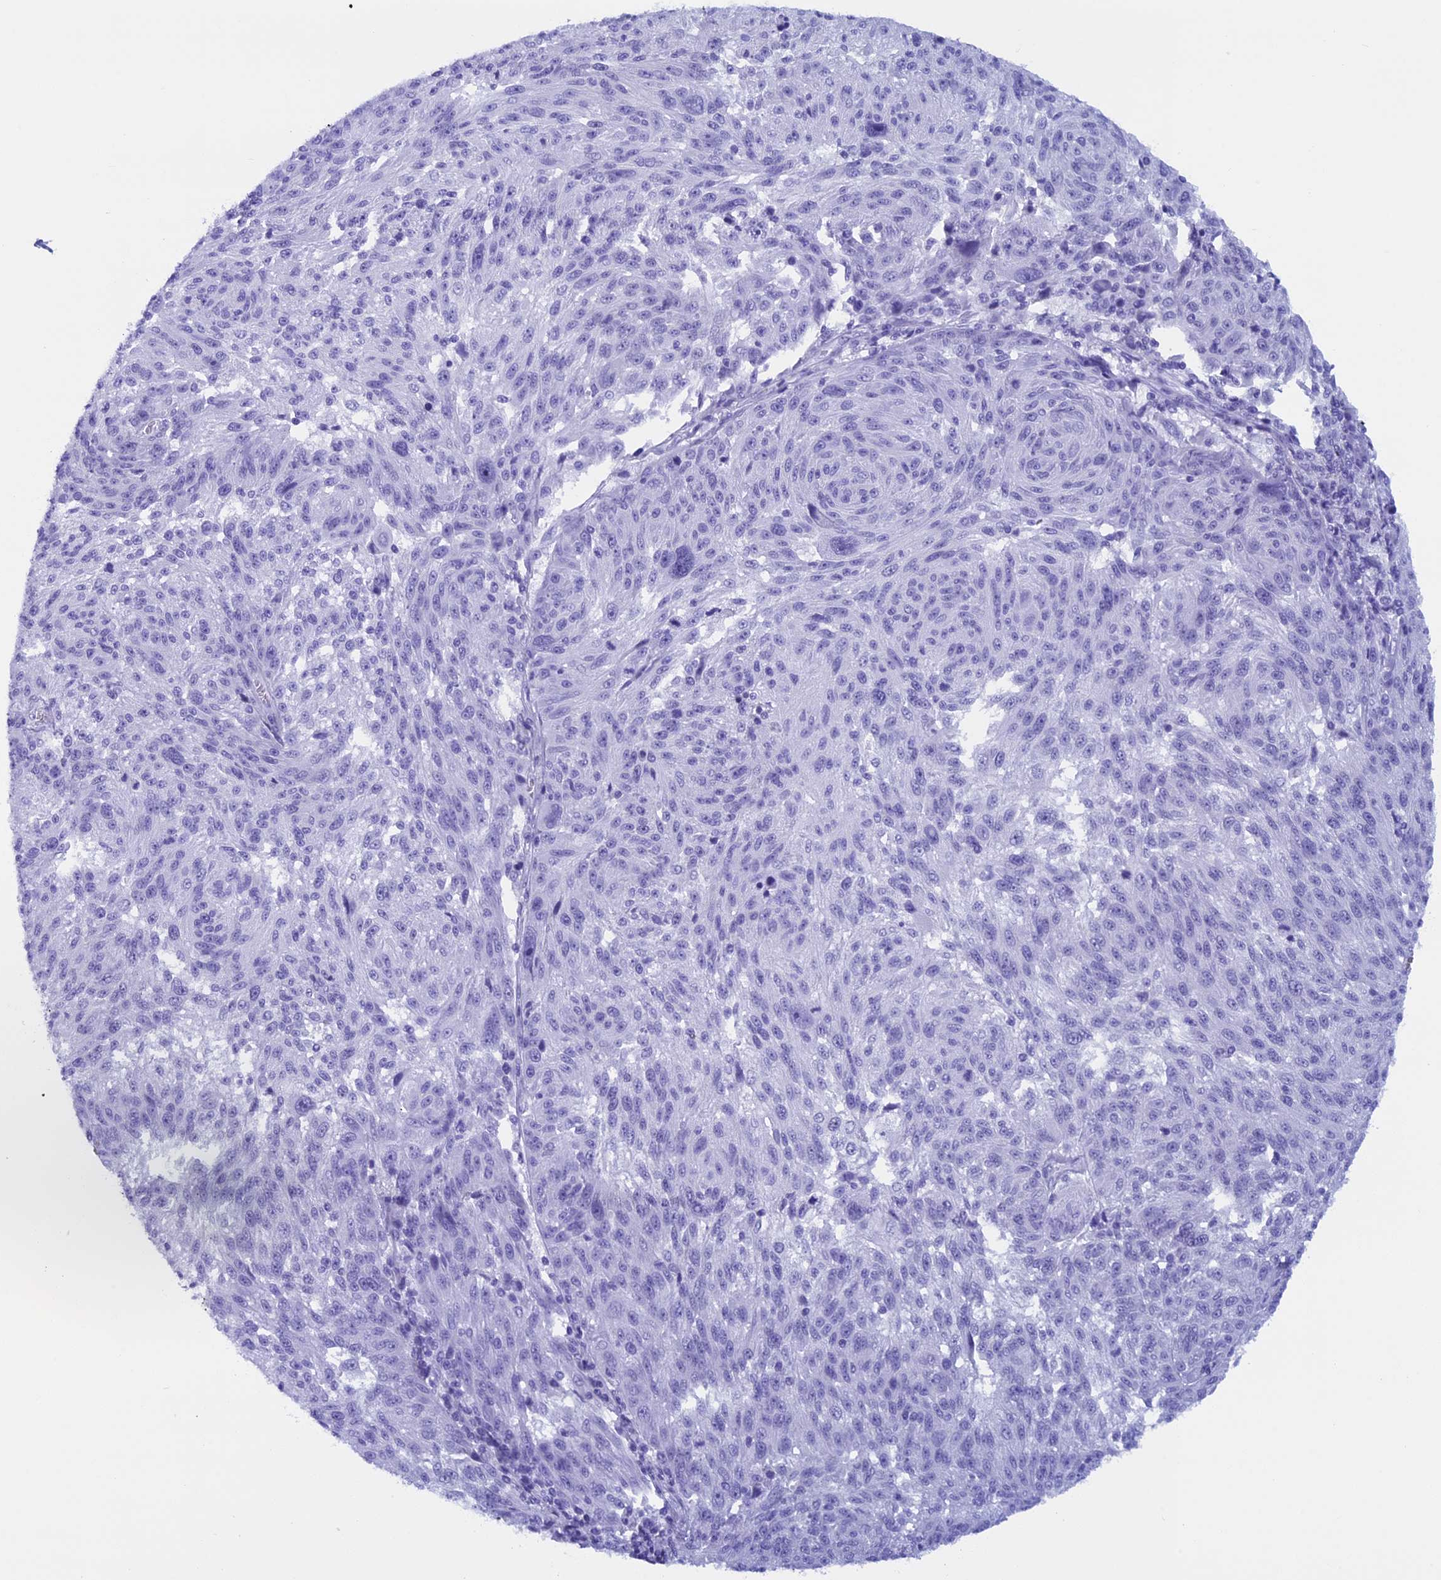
{"staining": {"intensity": "negative", "quantity": "none", "location": "none"}, "tissue": "melanoma", "cell_type": "Tumor cells", "image_type": "cancer", "snomed": [{"axis": "morphology", "description": "Malignant melanoma, NOS"}, {"axis": "topography", "description": "Skin"}], "caption": "A histopathology image of malignant melanoma stained for a protein displays no brown staining in tumor cells.", "gene": "FAM169A", "patient": {"sex": "male", "age": 53}}